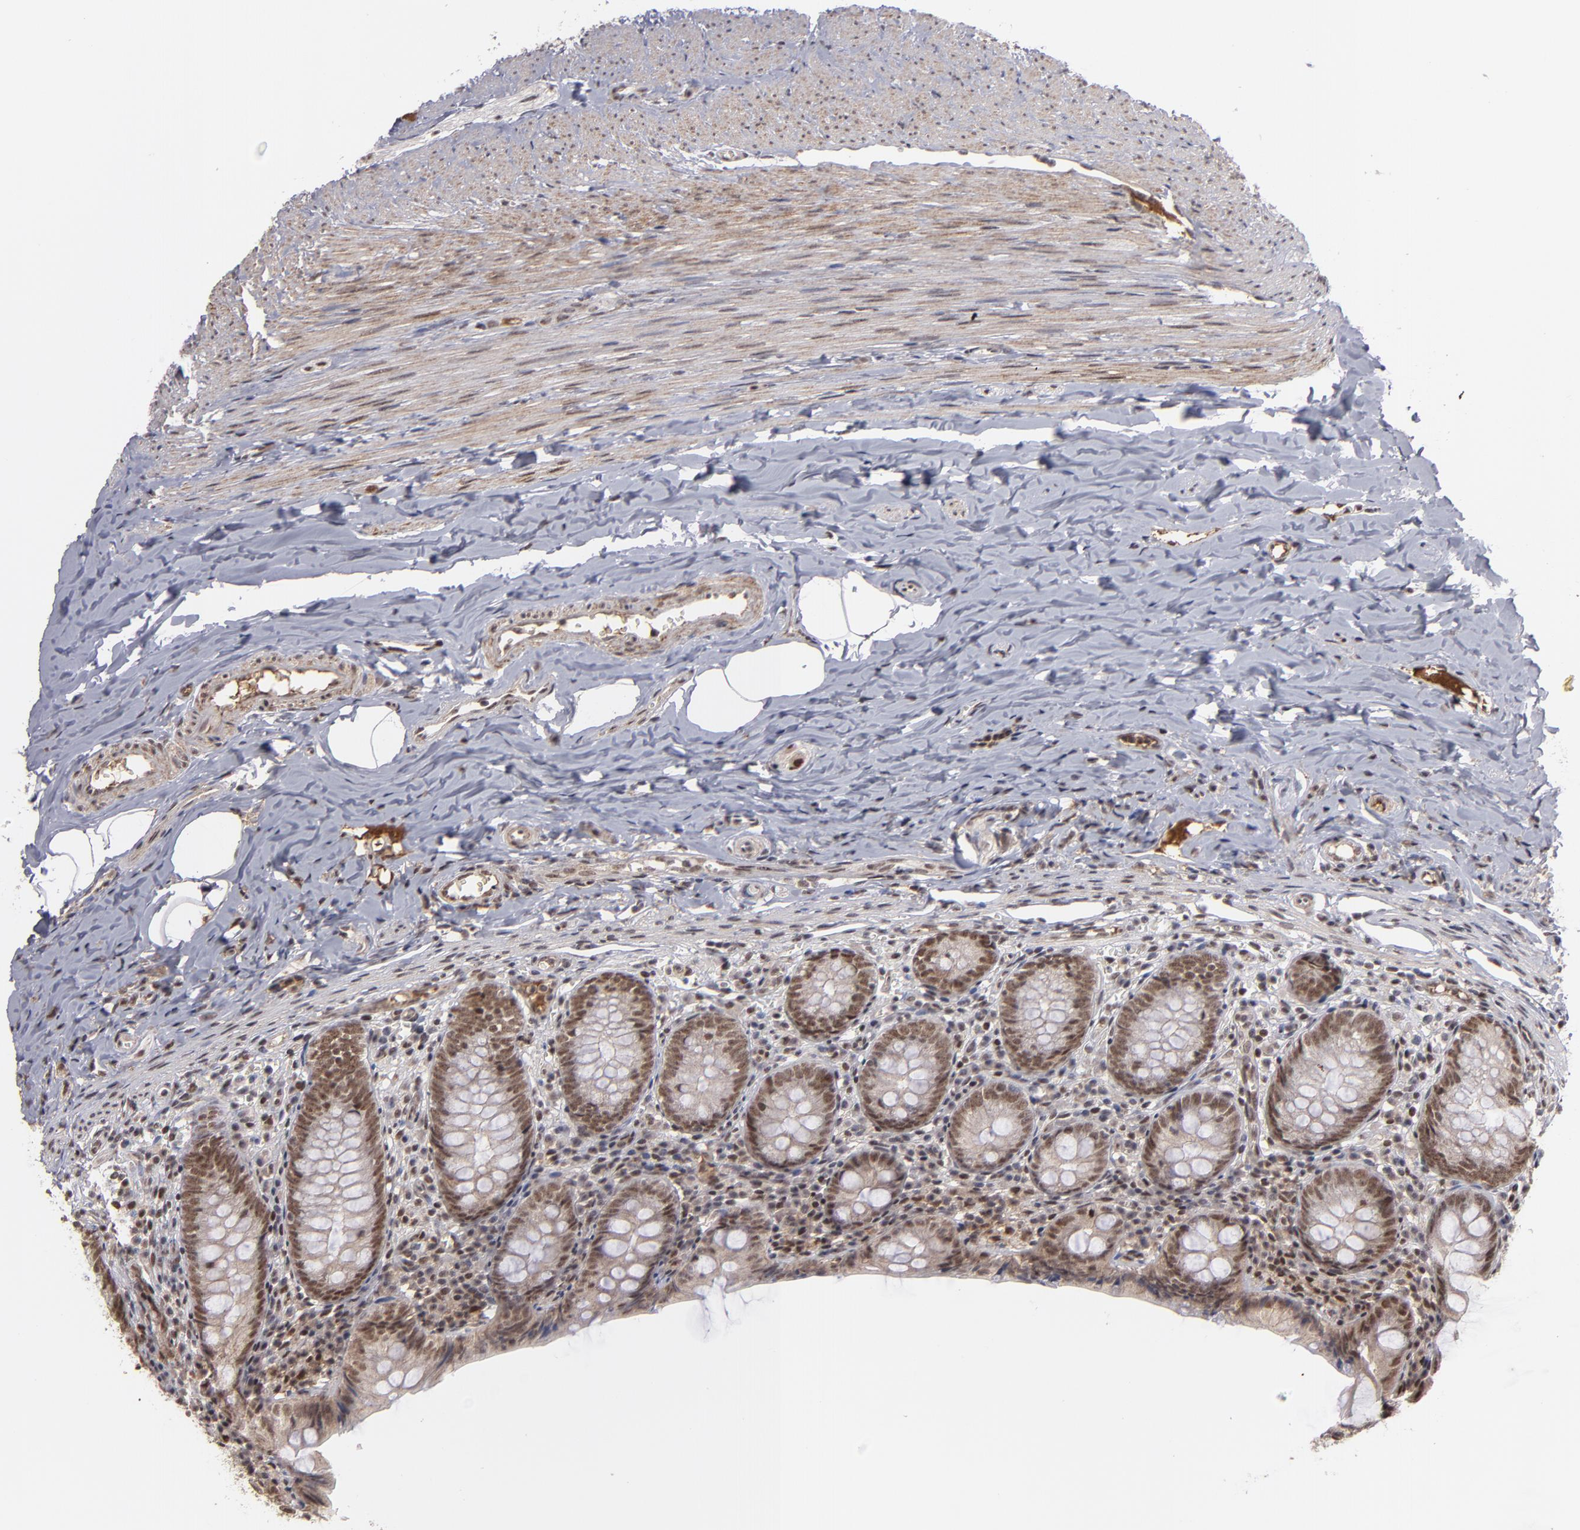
{"staining": {"intensity": "moderate", "quantity": ">75%", "location": "nuclear"}, "tissue": "appendix", "cell_type": "Glandular cells", "image_type": "normal", "snomed": [{"axis": "morphology", "description": "Normal tissue, NOS"}, {"axis": "topography", "description": "Appendix"}], "caption": "Appendix stained for a protein (brown) displays moderate nuclear positive positivity in approximately >75% of glandular cells.", "gene": "ZNF234", "patient": {"sex": "female", "age": 10}}